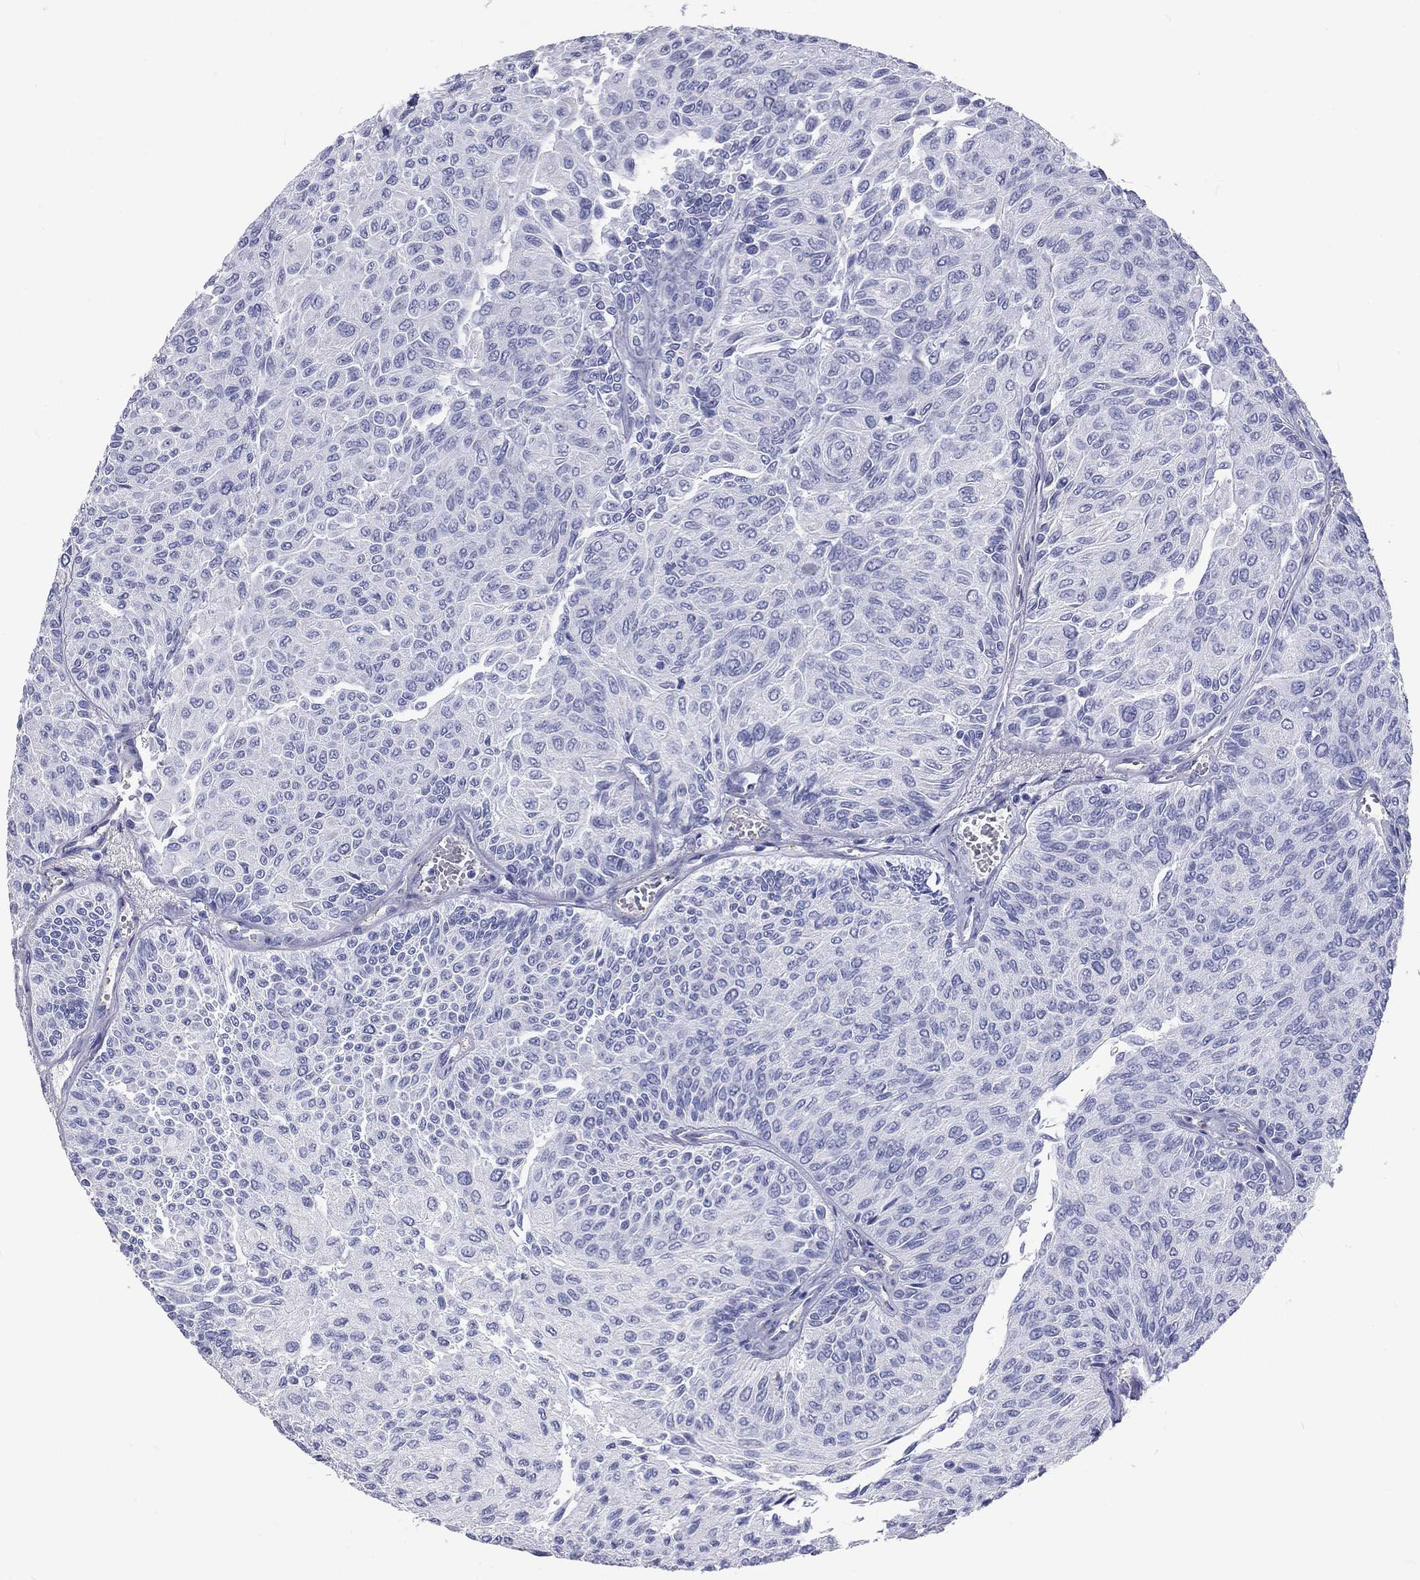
{"staining": {"intensity": "negative", "quantity": "none", "location": "none"}, "tissue": "urothelial cancer", "cell_type": "Tumor cells", "image_type": "cancer", "snomed": [{"axis": "morphology", "description": "Urothelial carcinoma, Low grade"}, {"axis": "topography", "description": "Ureter, NOS"}, {"axis": "topography", "description": "Urinary bladder"}], "caption": "The immunohistochemistry histopathology image has no significant expression in tumor cells of urothelial carcinoma (low-grade) tissue.", "gene": "DNALI1", "patient": {"sex": "male", "age": 78}}